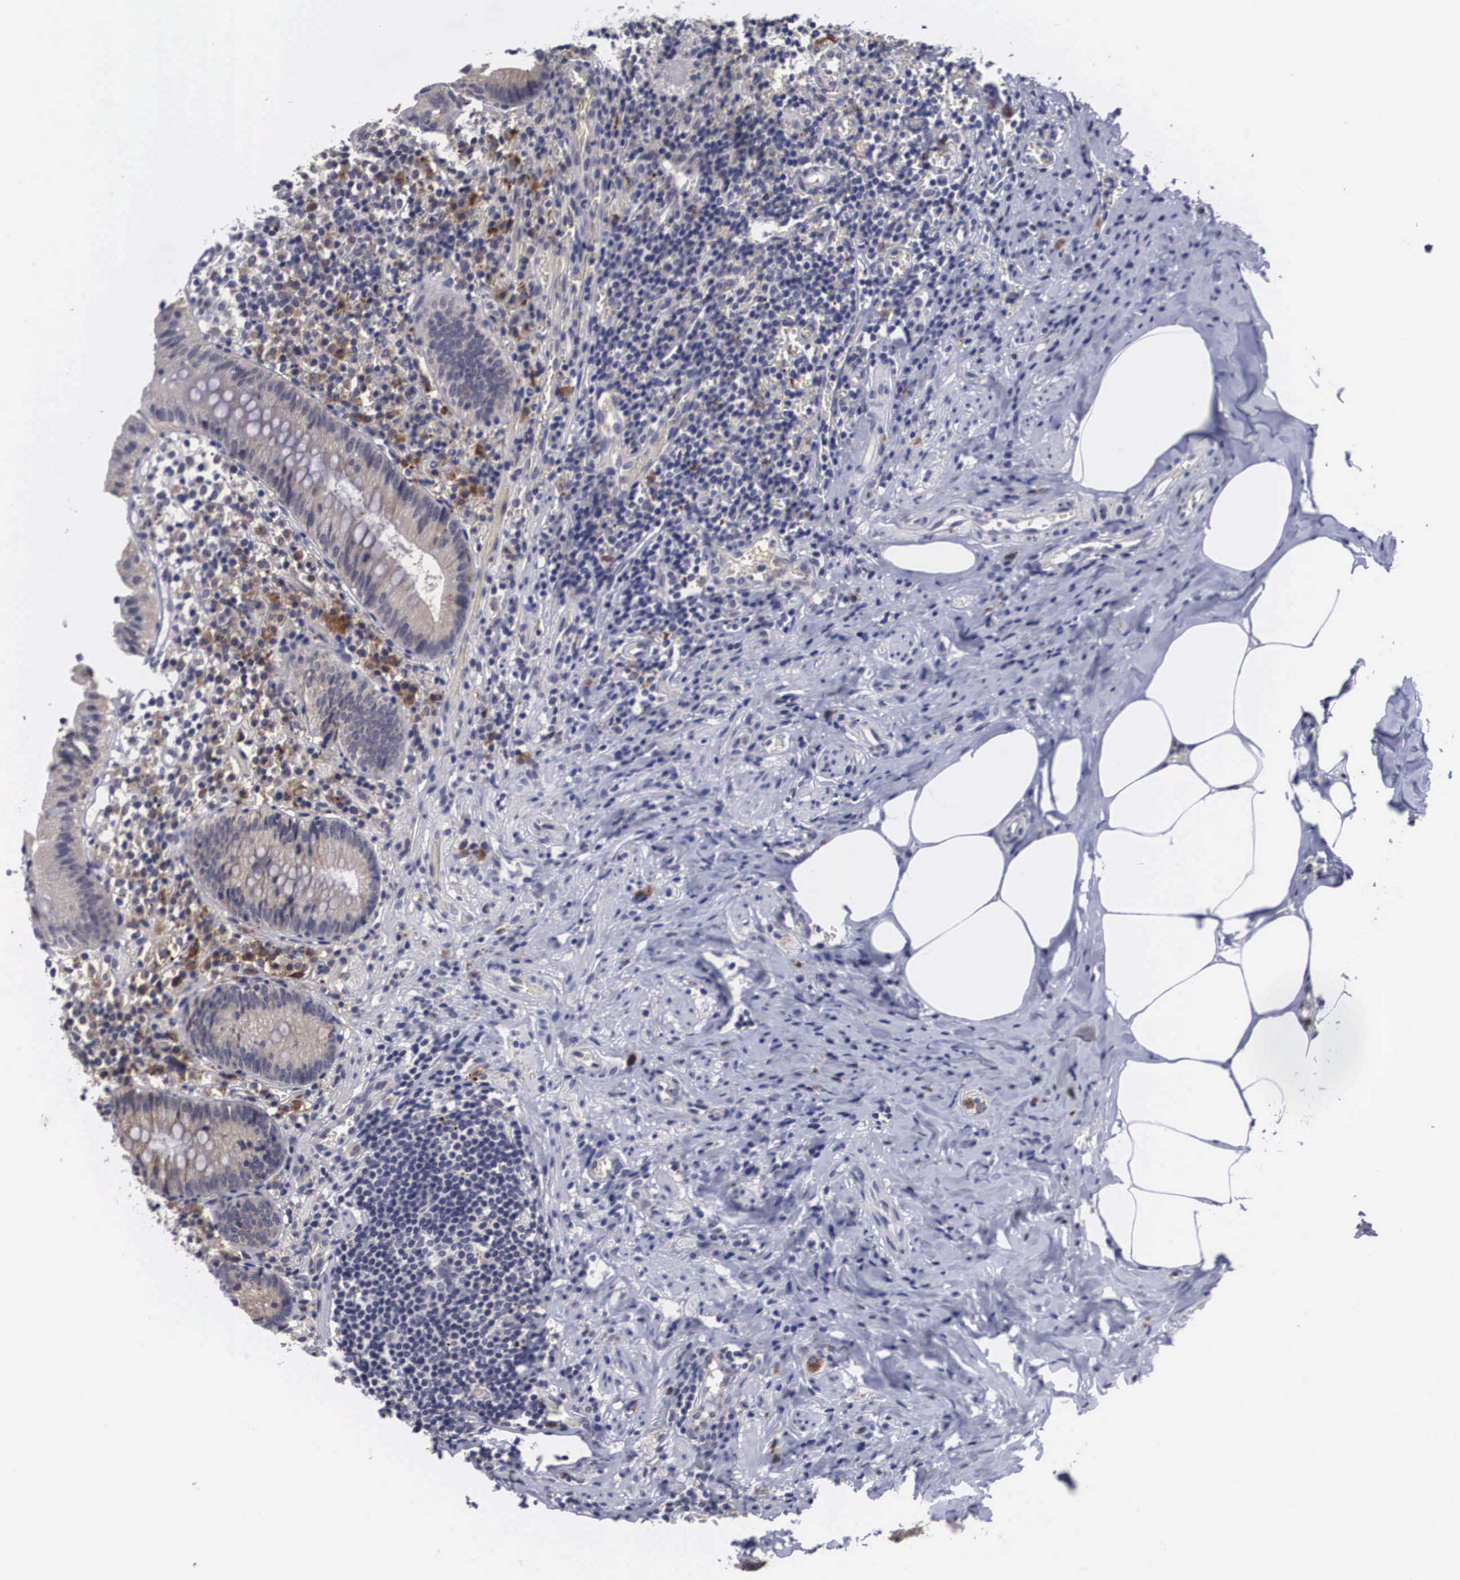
{"staining": {"intensity": "weak", "quantity": "25%-75%", "location": "cytoplasmic/membranous"}, "tissue": "appendix", "cell_type": "Glandular cells", "image_type": "normal", "snomed": [{"axis": "morphology", "description": "Normal tissue, NOS"}, {"axis": "topography", "description": "Appendix"}], "caption": "Appendix stained with a brown dye shows weak cytoplasmic/membranous positive staining in approximately 25%-75% of glandular cells.", "gene": "CRELD2", "patient": {"sex": "male", "age": 25}}